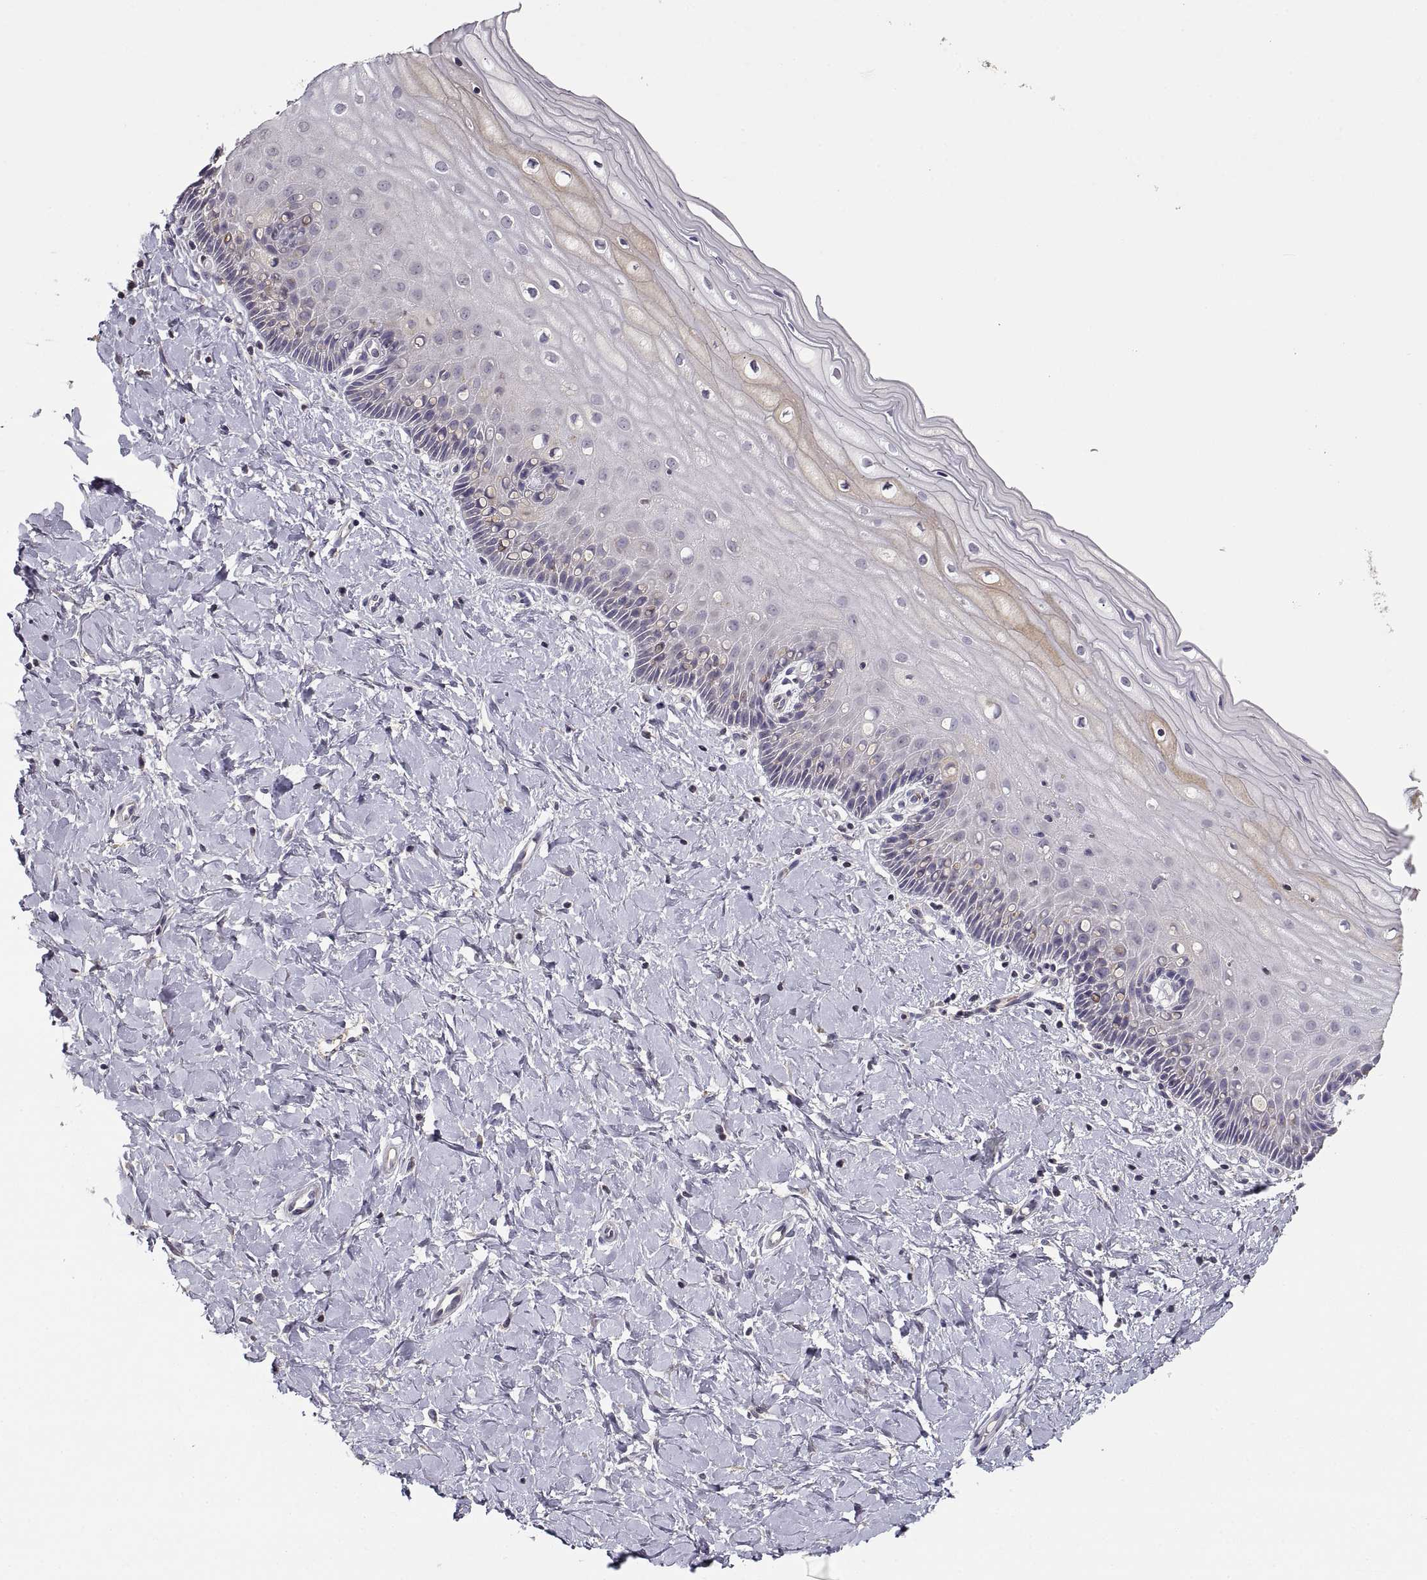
{"staining": {"intensity": "negative", "quantity": "none", "location": "none"}, "tissue": "cervix", "cell_type": "Squamous epithelial cells", "image_type": "normal", "snomed": [{"axis": "morphology", "description": "Normal tissue, NOS"}, {"axis": "topography", "description": "Cervix"}], "caption": "Squamous epithelial cells are negative for brown protein staining in normal cervix. (DAB IHC with hematoxylin counter stain).", "gene": "NMNAT2", "patient": {"sex": "female", "age": 37}}